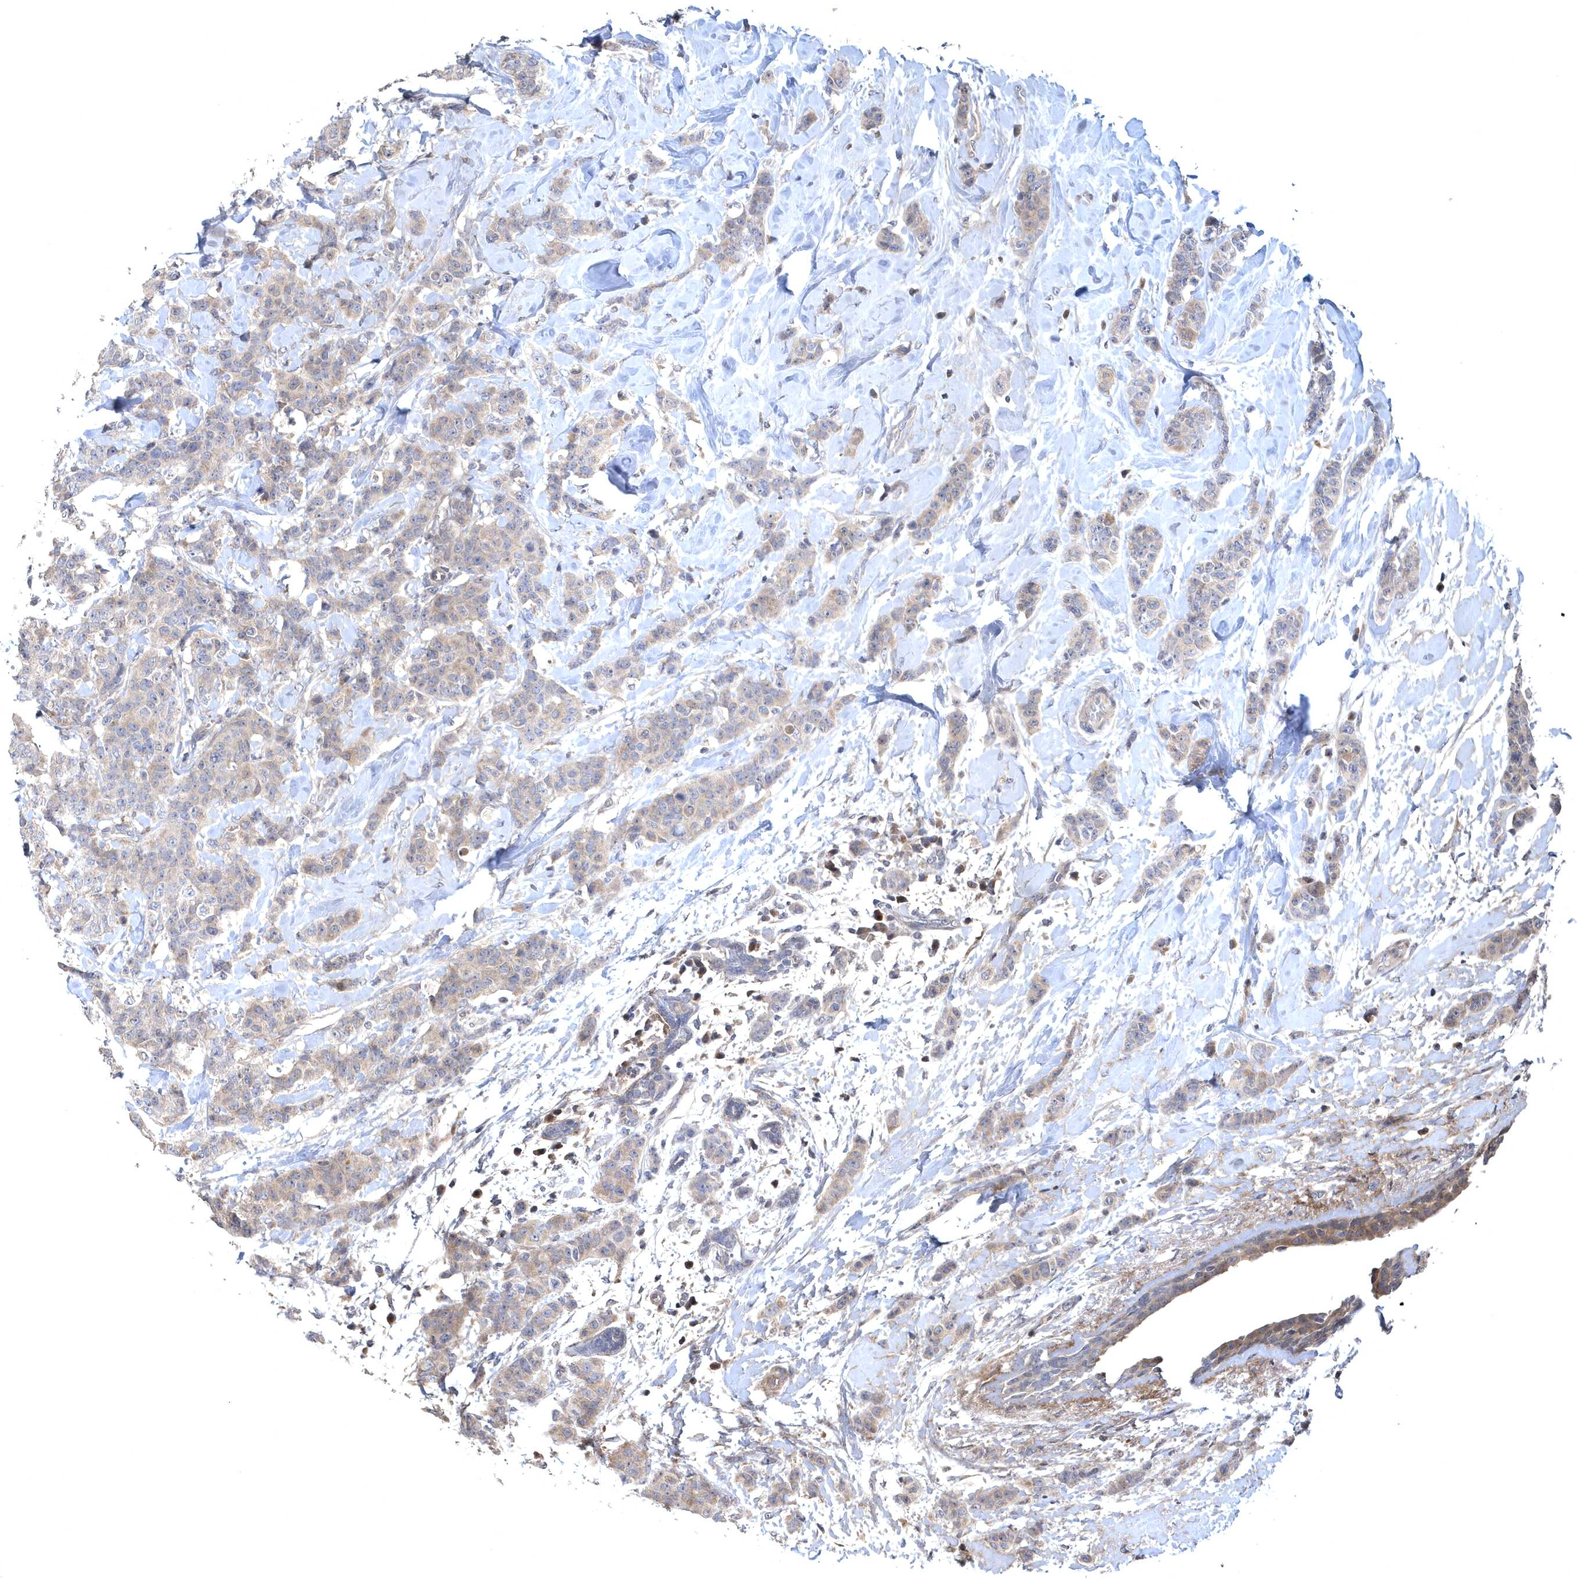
{"staining": {"intensity": "weak", "quantity": ">75%", "location": "cytoplasmic/membranous"}, "tissue": "breast cancer", "cell_type": "Tumor cells", "image_type": "cancer", "snomed": [{"axis": "morphology", "description": "Normal tissue, NOS"}, {"axis": "morphology", "description": "Duct carcinoma"}, {"axis": "topography", "description": "Breast"}], "caption": "Protein expression by immunohistochemistry (IHC) exhibits weak cytoplasmic/membranous positivity in approximately >75% of tumor cells in breast cancer.", "gene": "HMGCS1", "patient": {"sex": "female", "age": 40}}